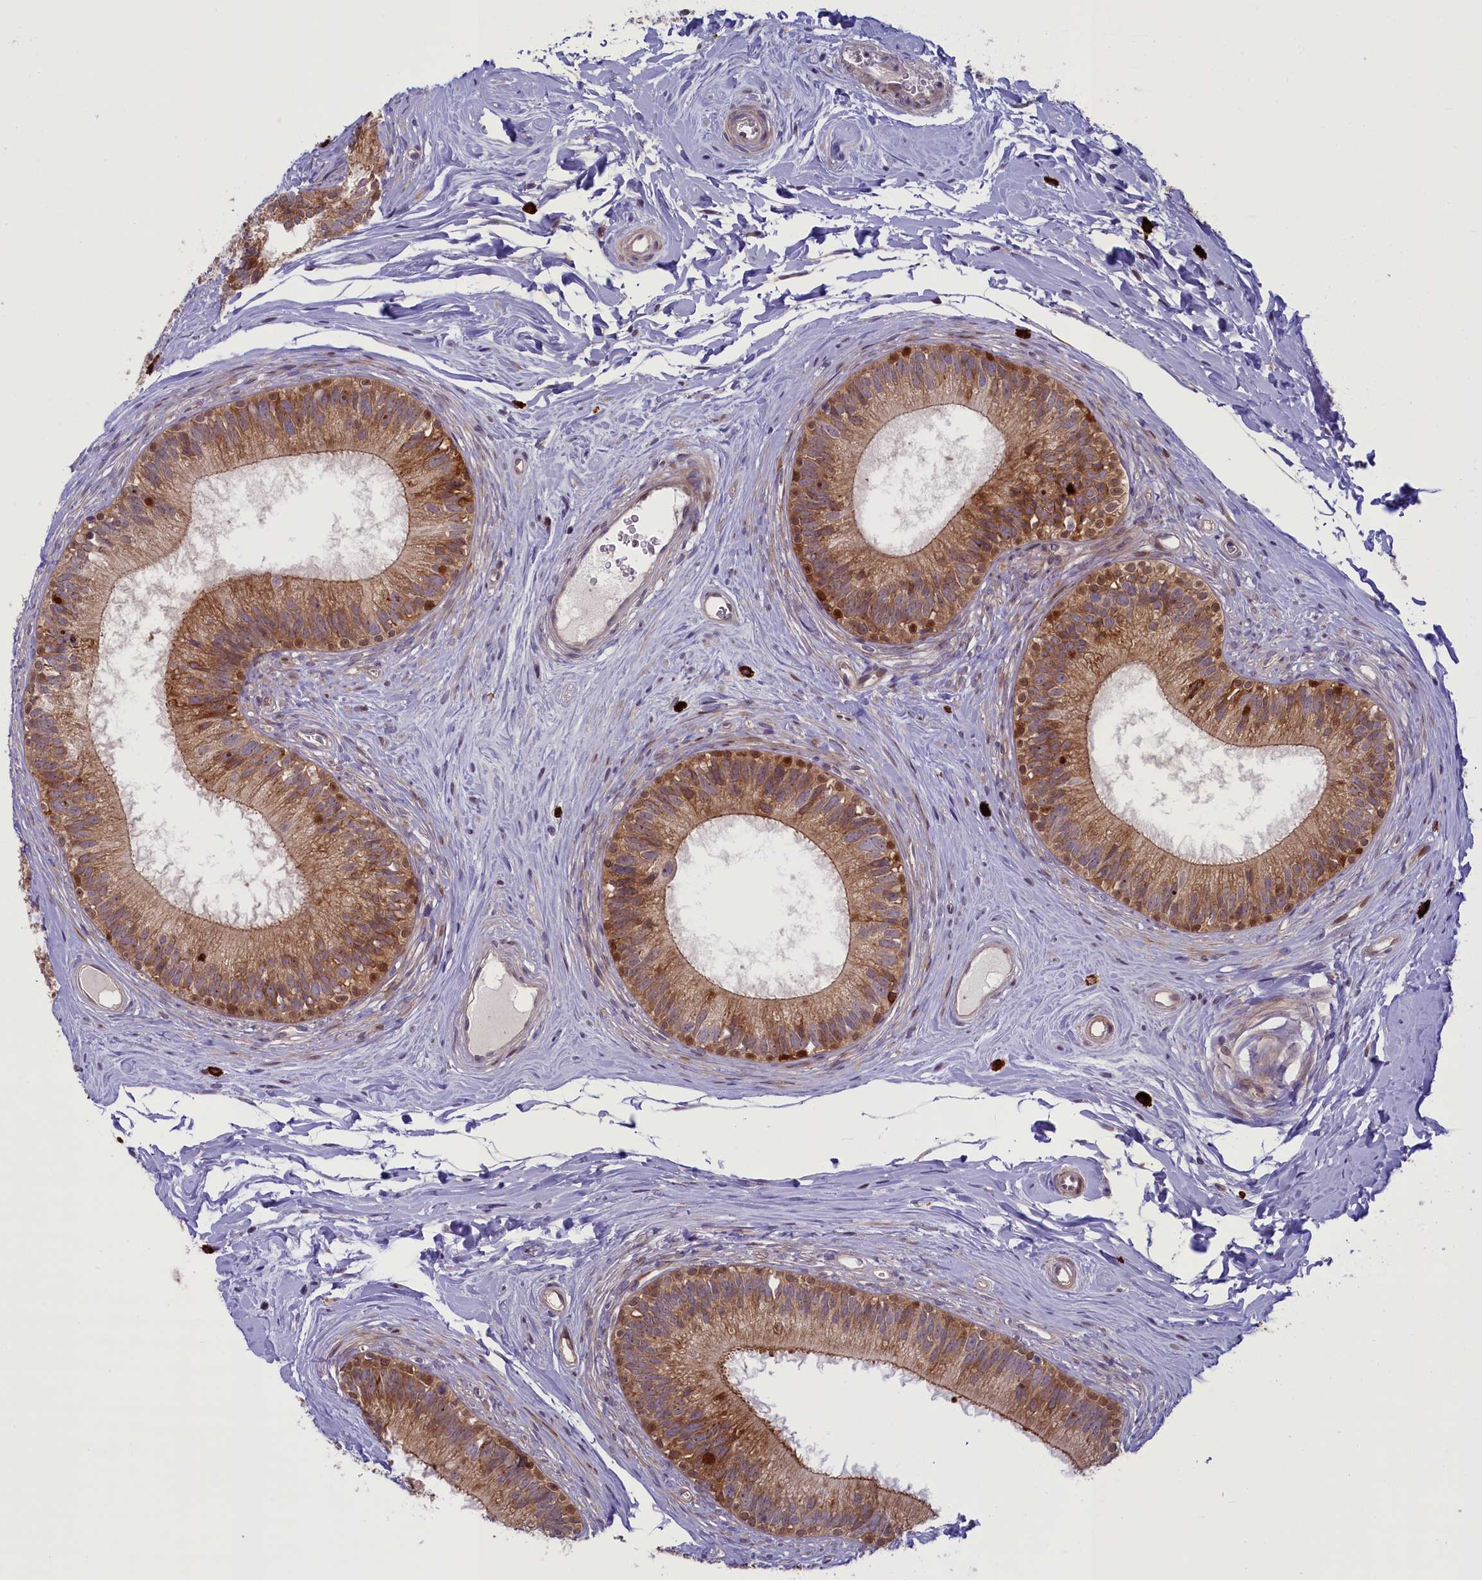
{"staining": {"intensity": "moderate", "quantity": ">75%", "location": "cytoplasmic/membranous,nuclear"}, "tissue": "epididymis", "cell_type": "Glandular cells", "image_type": "normal", "snomed": [{"axis": "morphology", "description": "Normal tissue, NOS"}, {"axis": "topography", "description": "Epididymis"}], "caption": "Immunohistochemistry (DAB (3,3'-diaminobenzidine)) staining of normal epididymis reveals moderate cytoplasmic/membranous,nuclear protein staining in approximately >75% of glandular cells. (IHC, brightfield microscopy, high magnification).", "gene": "CCL23", "patient": {"sex": "male", "age": 33}}